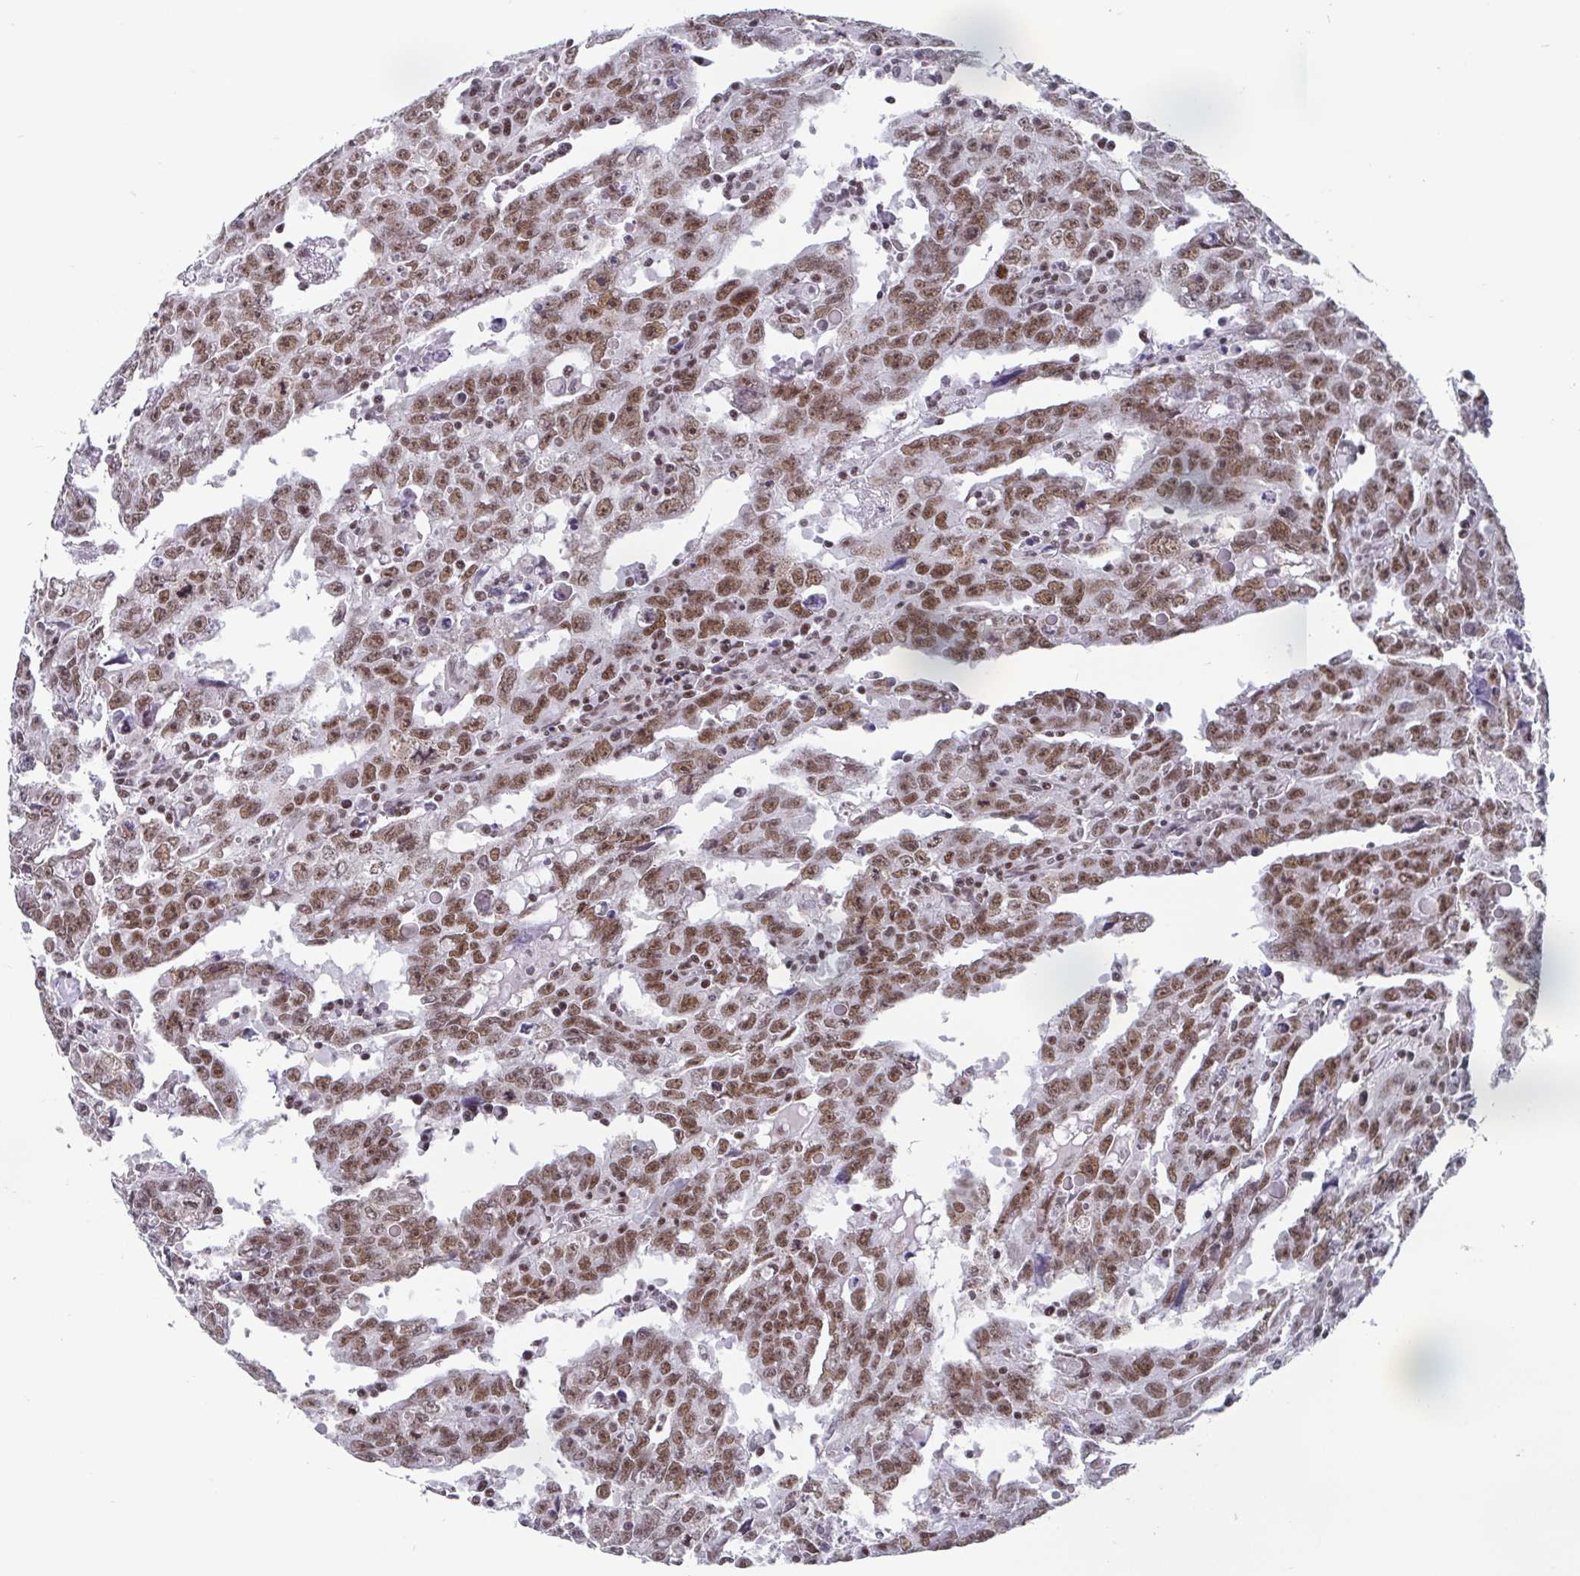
{"staining": {"intensity": "moderate", "quantity": "25%-75%", "location": "nuclear"}, "tissue": "testis cancer", "cell_type": "Tumor cells", "image_type": "cancer", "snomed": [{"axis": "morphology", "description": "Carcinoma, Embryonal, NOS"}, {"axis": "topography", "description": "Testis"}], "caption": "Moderate nuclear expression is identified in about 25%-75% of tumor cells in testis embryonal carcinoma.", "gene": "CTCF", "patient": {"sex": "male", "age": 22}}